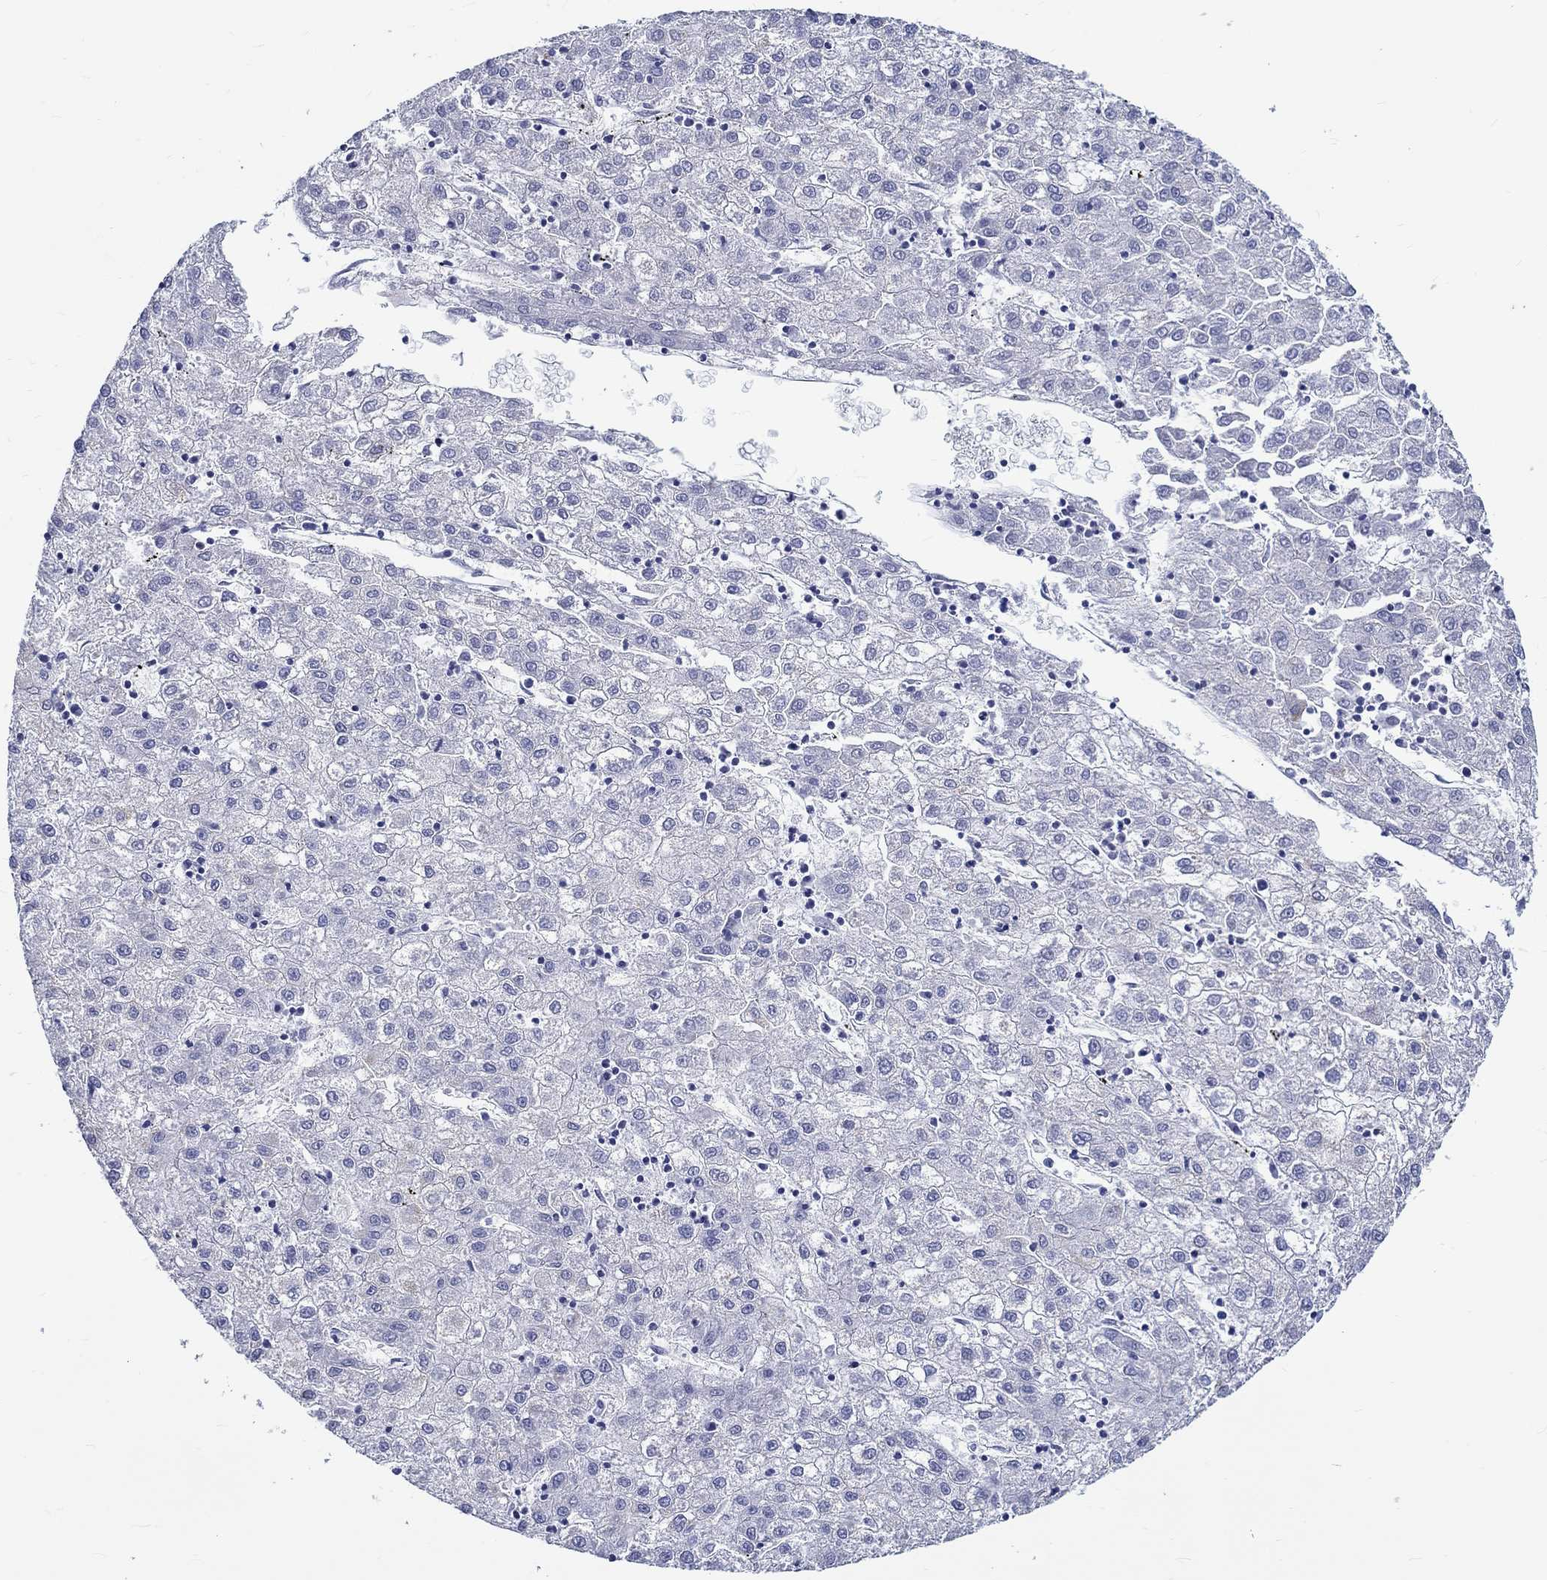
{"staining": {"intensity": "negative", "quantity": "none", "location": "none"}, "tissue": "liver cancer", "cell_type": "Tumor cells", "image_type": "cancer", "snomed": [{"axis": "morphology", "description": "Carcinoma, Hepatocellular, NOS"}, {"axis": "topography", "description": "Liver"}], "caption": "Image shows no protein positivity in tumor cells of hepatocellular carcinoma (liver) tissue.", "gene": "SH2D7", "patient": {"sex": "male", "age": 72}}